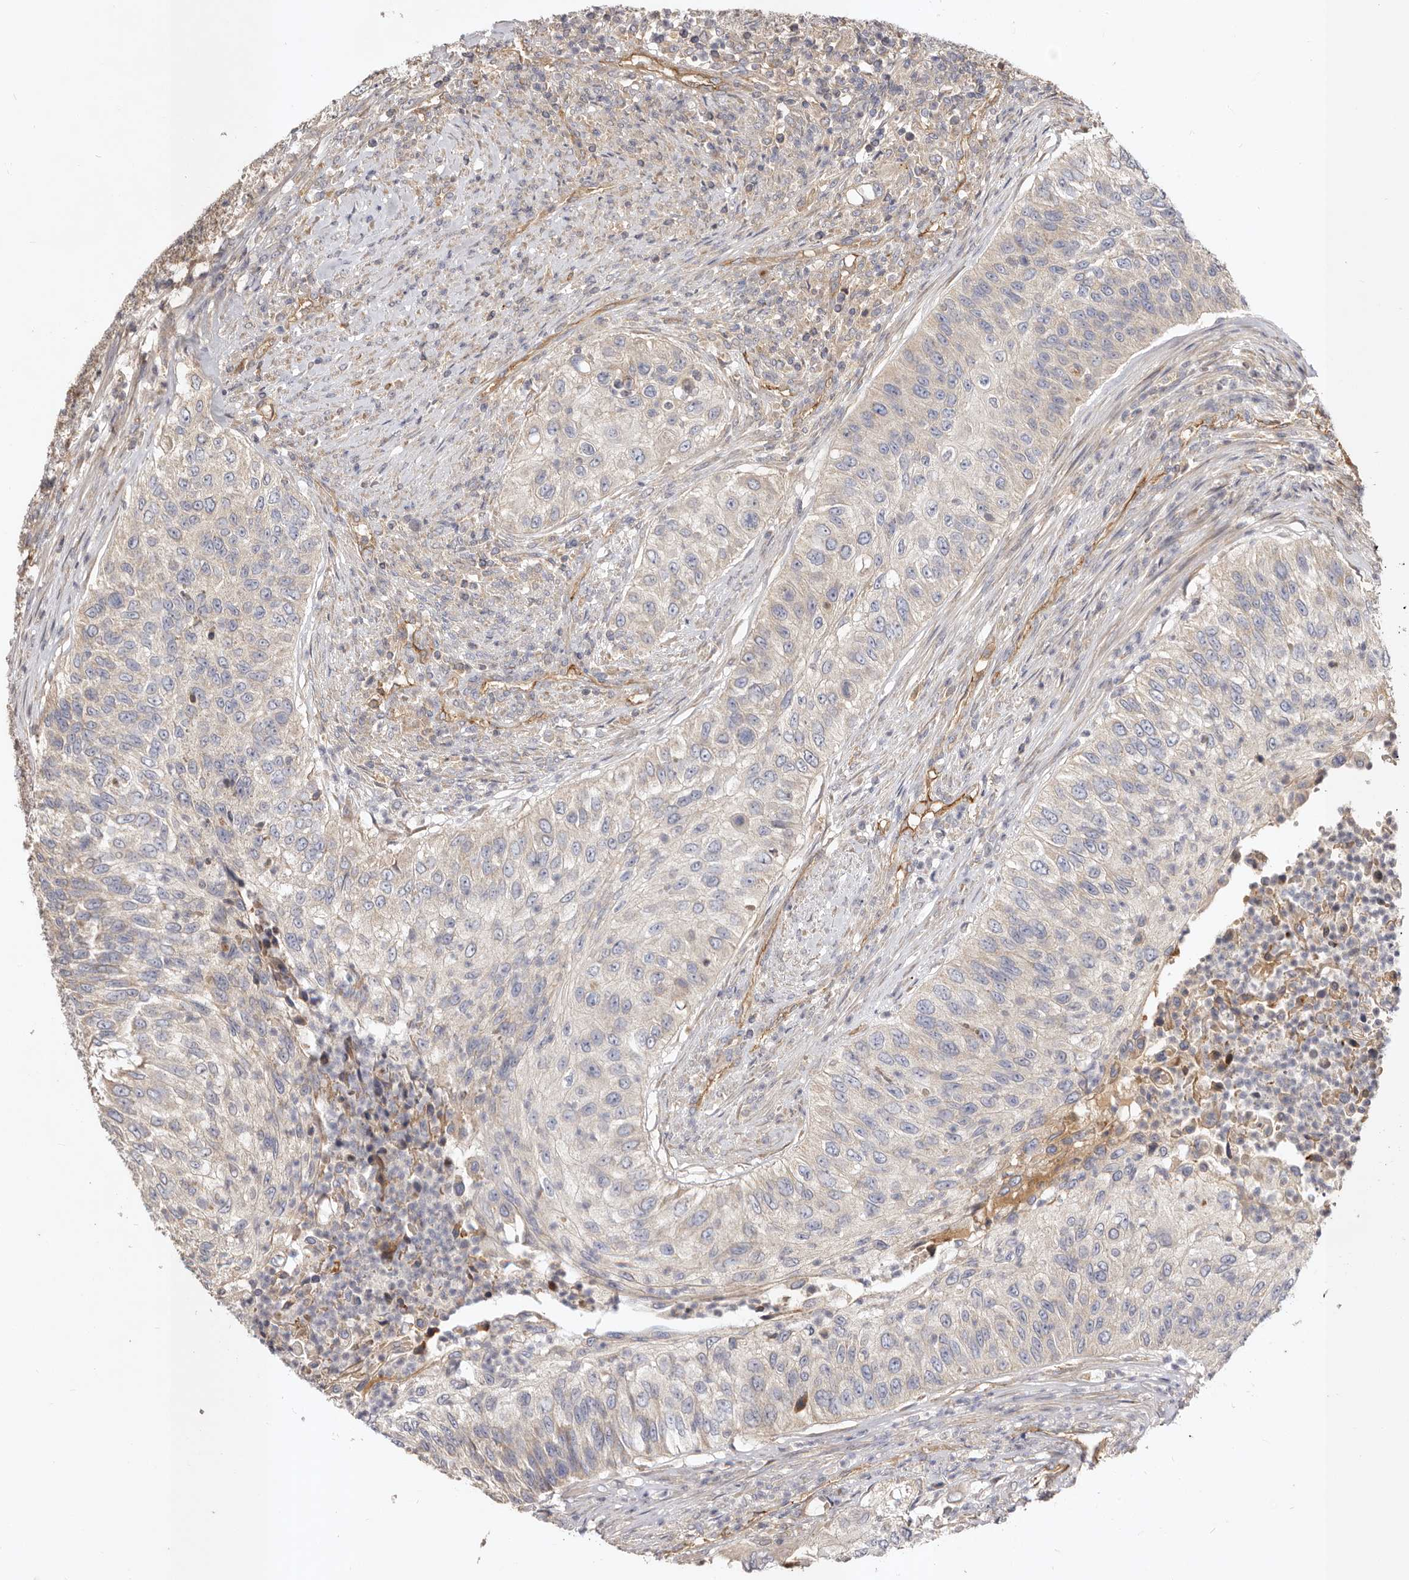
{"staining": {"intensity": "negative", "quantity": "none", "location": "none"}, "tissue": "urothelial cancer", "cell_type": "Tumor cells", "image_type": "cancer", "snomed": [{"axis": "morphology", "description": "Urothelial carcinoma, High grade"}, {"axis": "topography", "description": "Urinary bladder"}], "caption": "Tumor cells are negative for brown protein staining in high-grade urothelial carcinoma.", "gene": "ADAMTS9", "patient": {"sex": "female", "age": 60}}